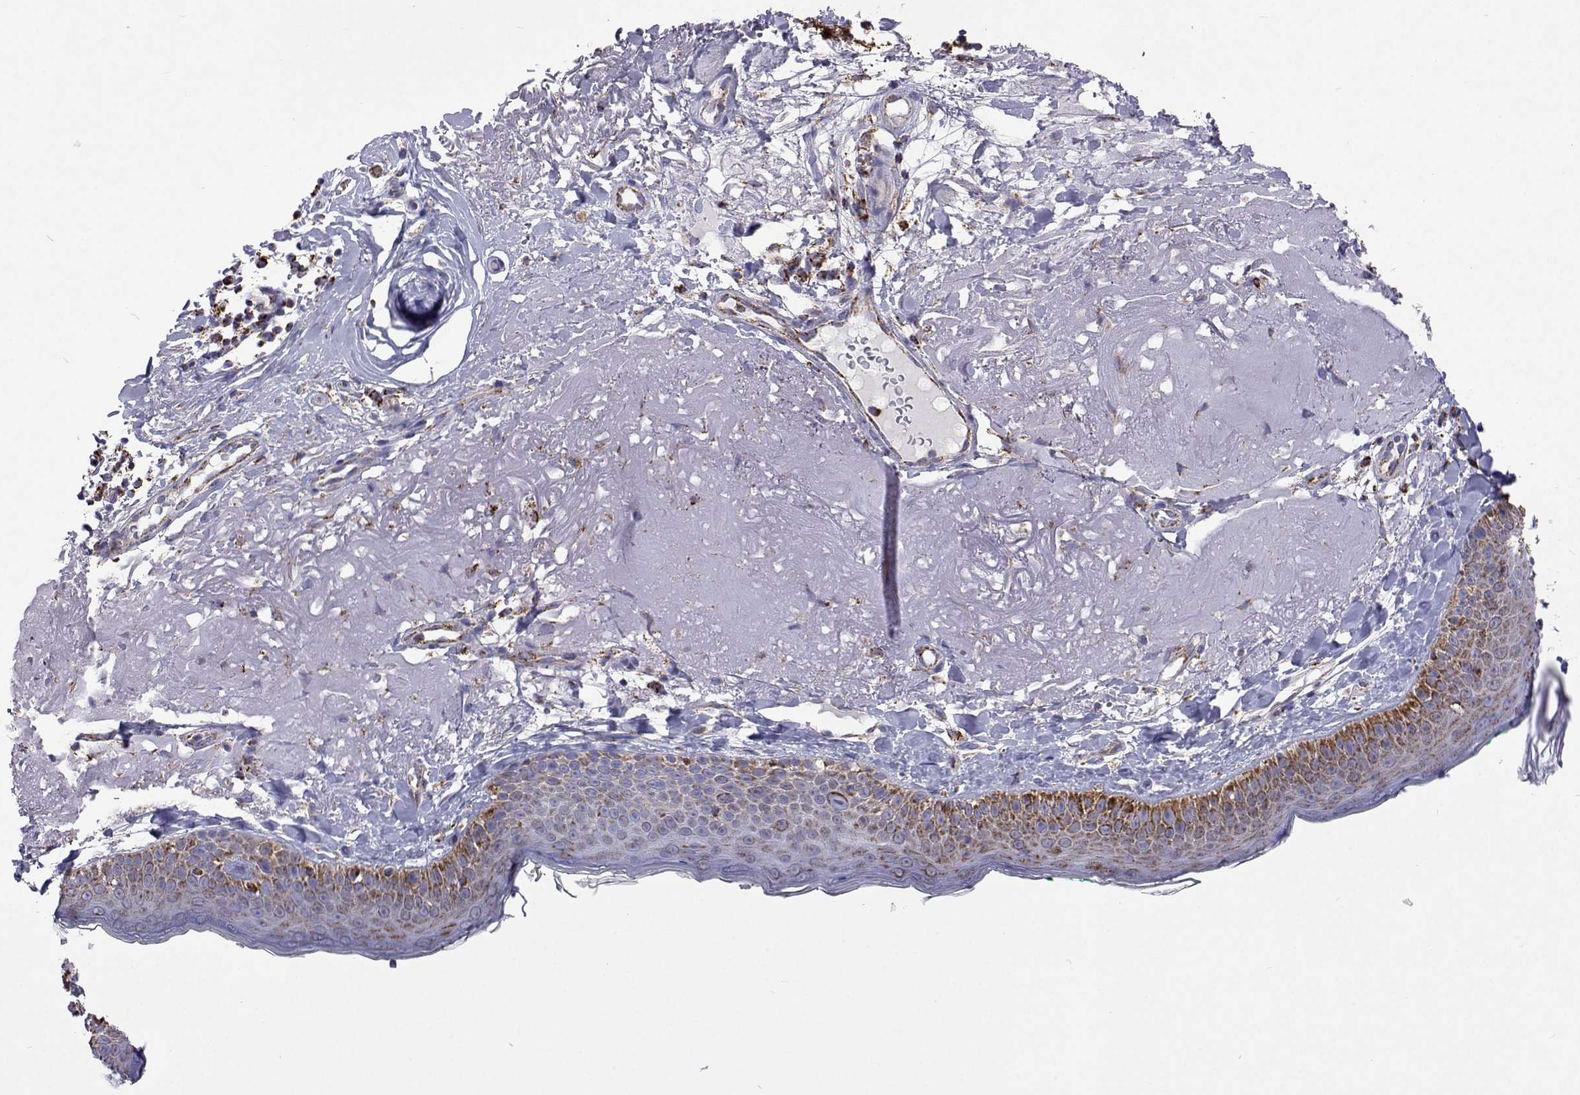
{"staining": {"intensity": "negative", "quantity": "none", "location": "none"}, "tissue": "skin", "cell_type": "Fibroblasts", "image_type": "normal", "snomed": [{"axis": "morphology", "description": "Normal tissue, NOS"}, {"axis": "topography", "description": "Skin"}], "caption": "A micrograph of skin stained for a protein shows no brown staining in fibroblasts.", "gene": "MCCC2", "patient": {"sex": "male", "age": 73}}